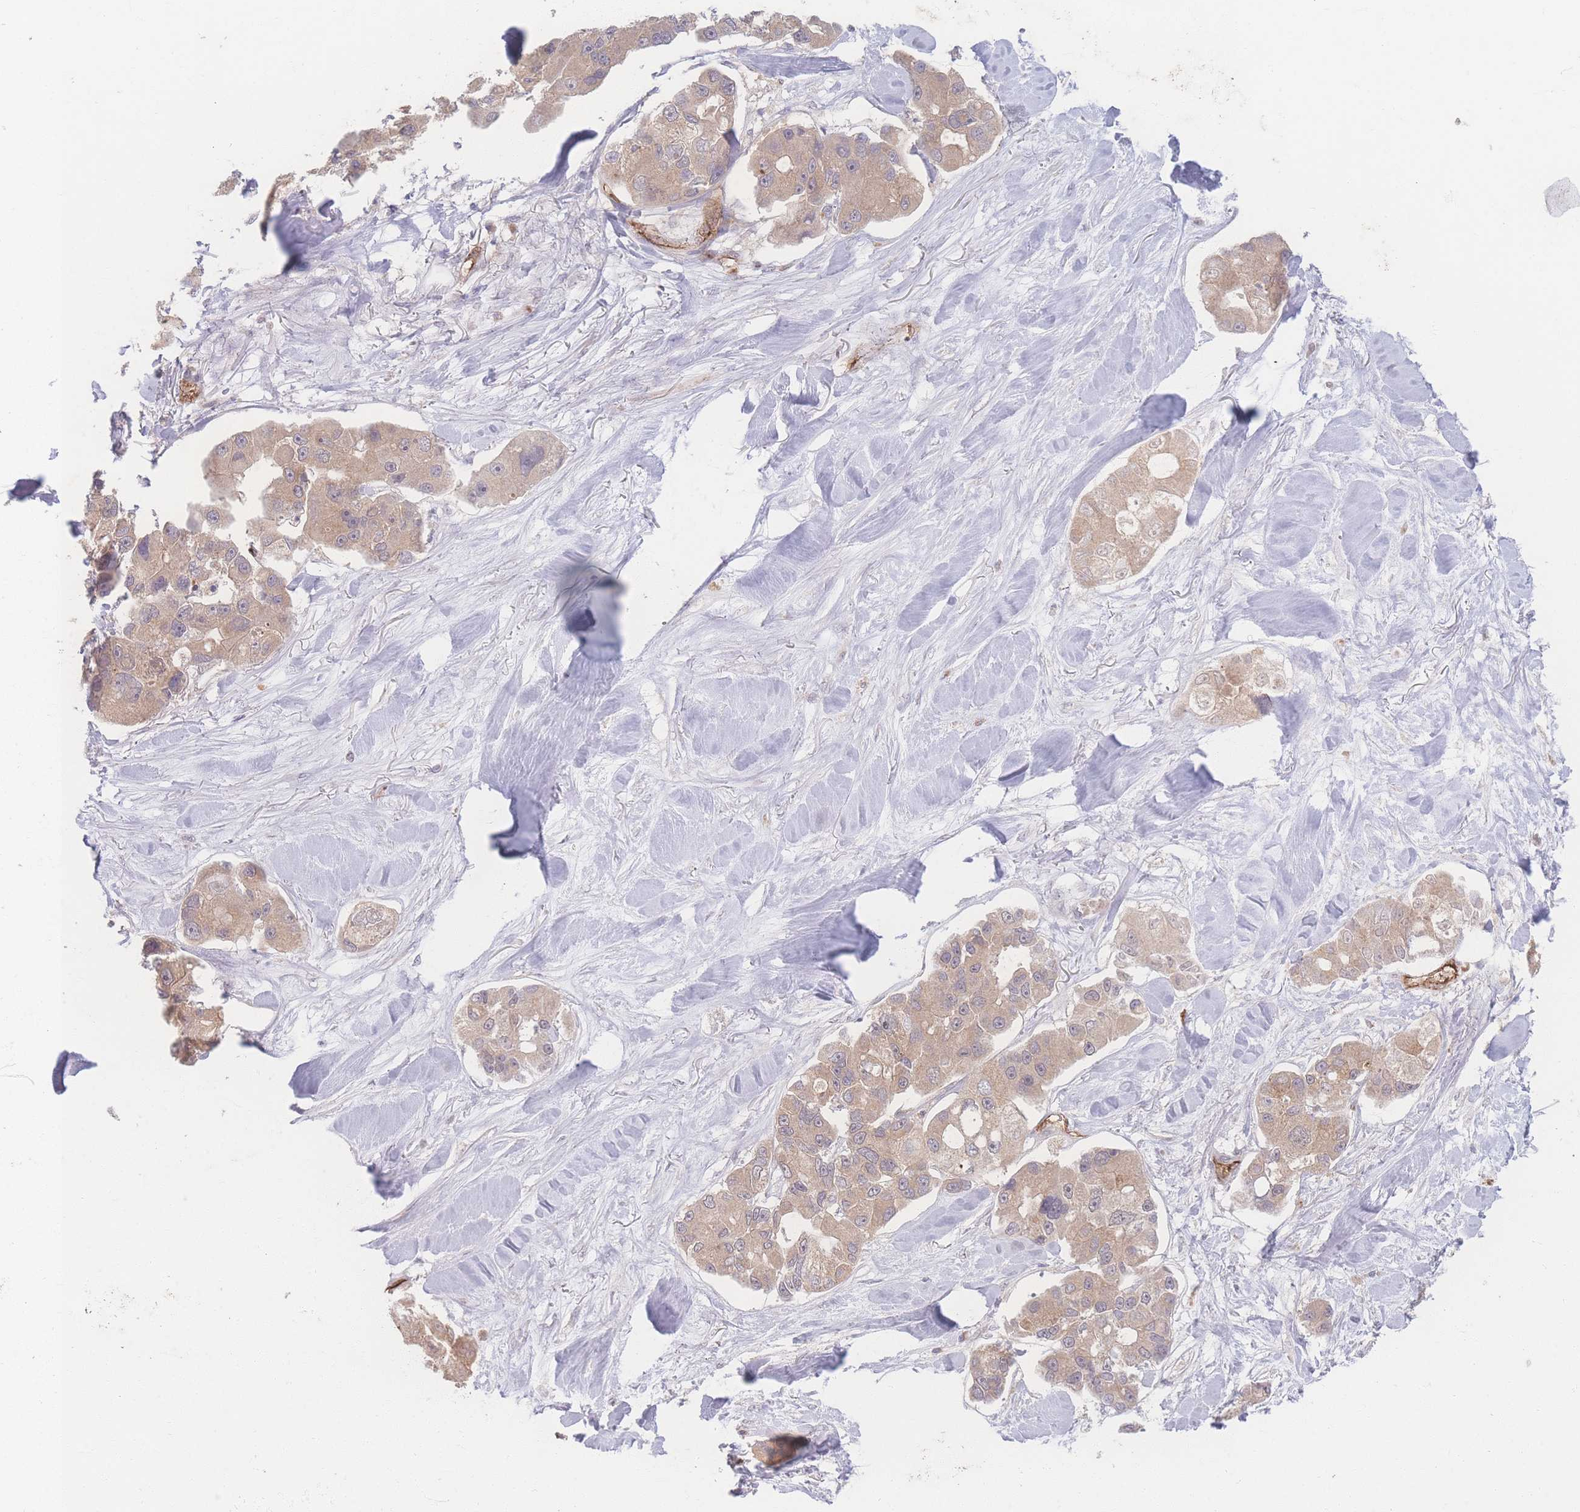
{"staining": {"intensity": "weak", "quantity": "25%-75%", "location": "cytoplasmic/membranous"}, "tissue": "lung cancer", "cell_type": "Tumor cells", "image_type": "cancer", "snomed": [{"axis": "morphology", "description": "Adenocarcinoma, NOS"}, {"axis": "topography", "description": "Lung"}], "caption": "High-power microscopy captured an immunohistochemistry (IHC) photomicrograph of adenocarcinoma (lung), revealing weak cytoplasmic/membranous positivity in about 25%-75% of tumor cells. Nuclei are stained in blue.", "gene": "INSR", "patient": {"sex": "female", "age": 54}}